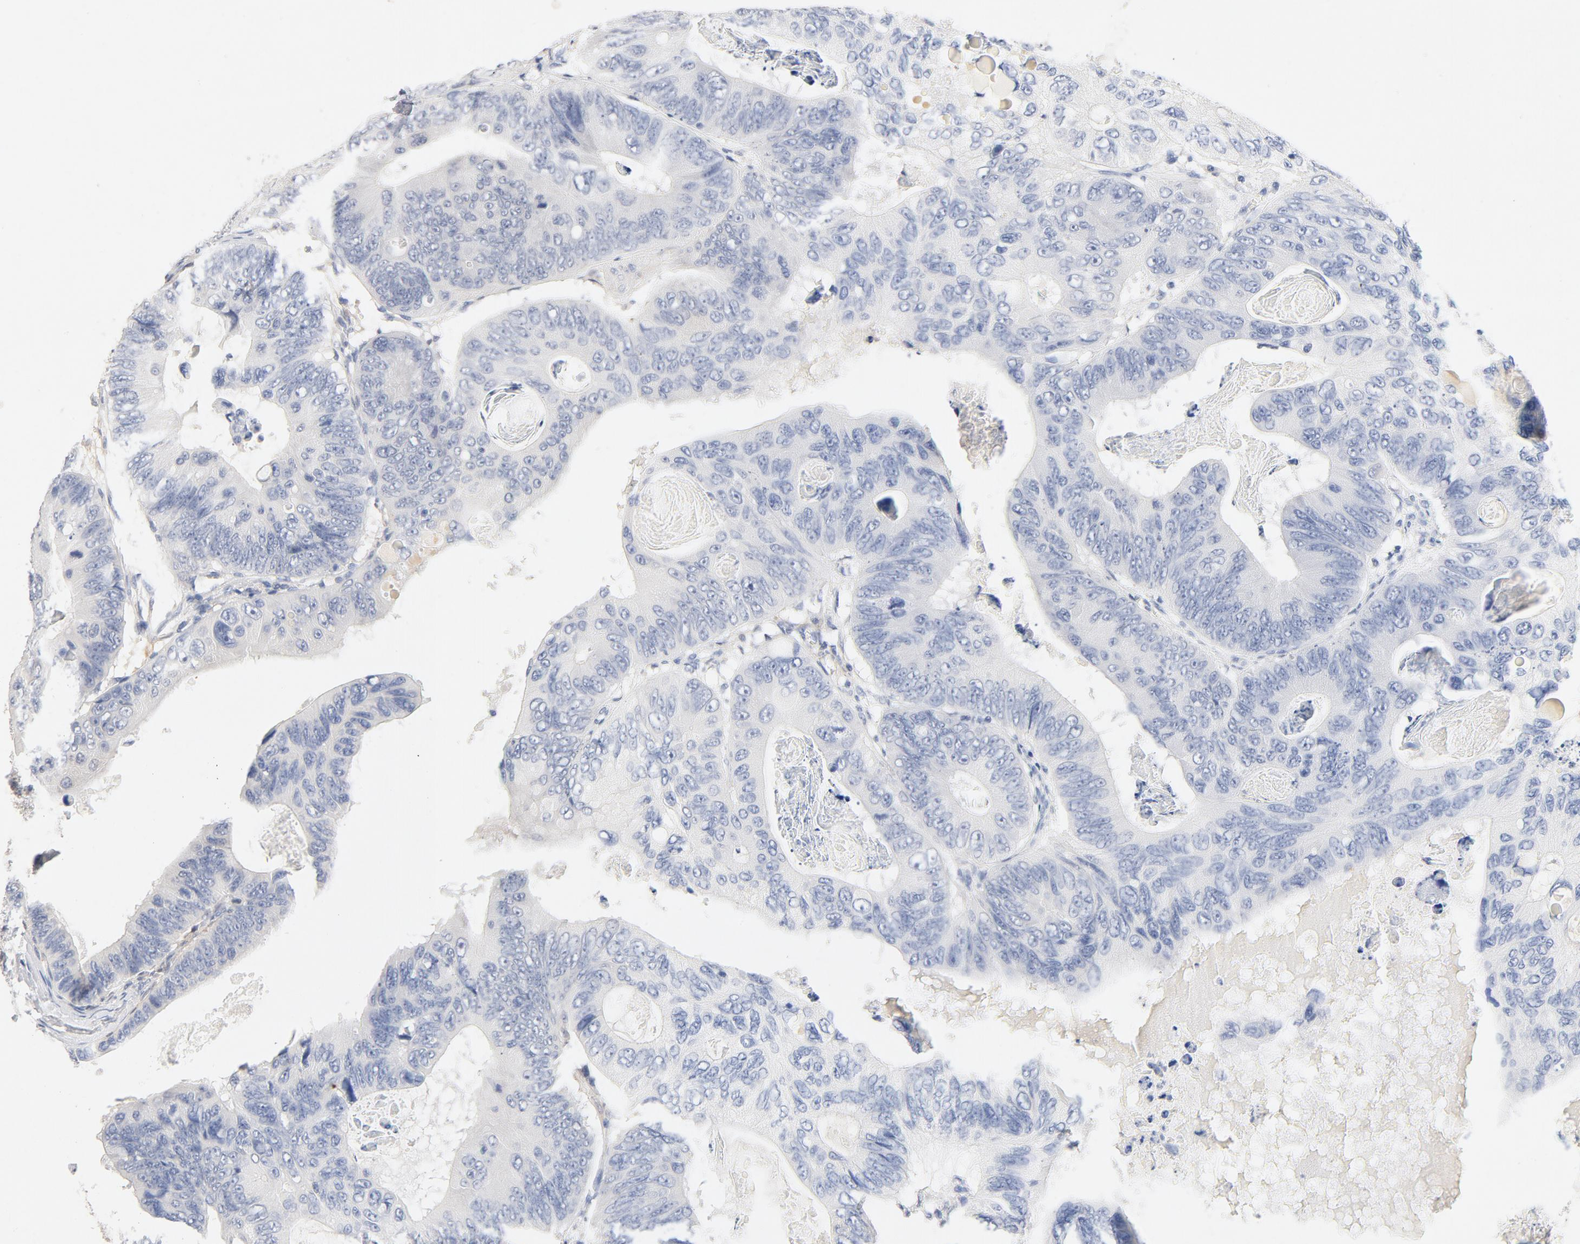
{"staining": {"intensity": "negative", "quantity": "none", "location": "none"}, "tissue": "colorectal cancer", "cell_type": "Tumor cells", "image_type": "cancer", "snomed": [{"axis": "morphology", "description": "Adenocarcinoma, NOS"}, {"axis": "topography", "description": "Colon"}], "caption": "The histopathology image displays no staining of tumor cells in colorectal cancer.", "gene": "STAT1", "patient": {"sex": "female", "age": 55}}